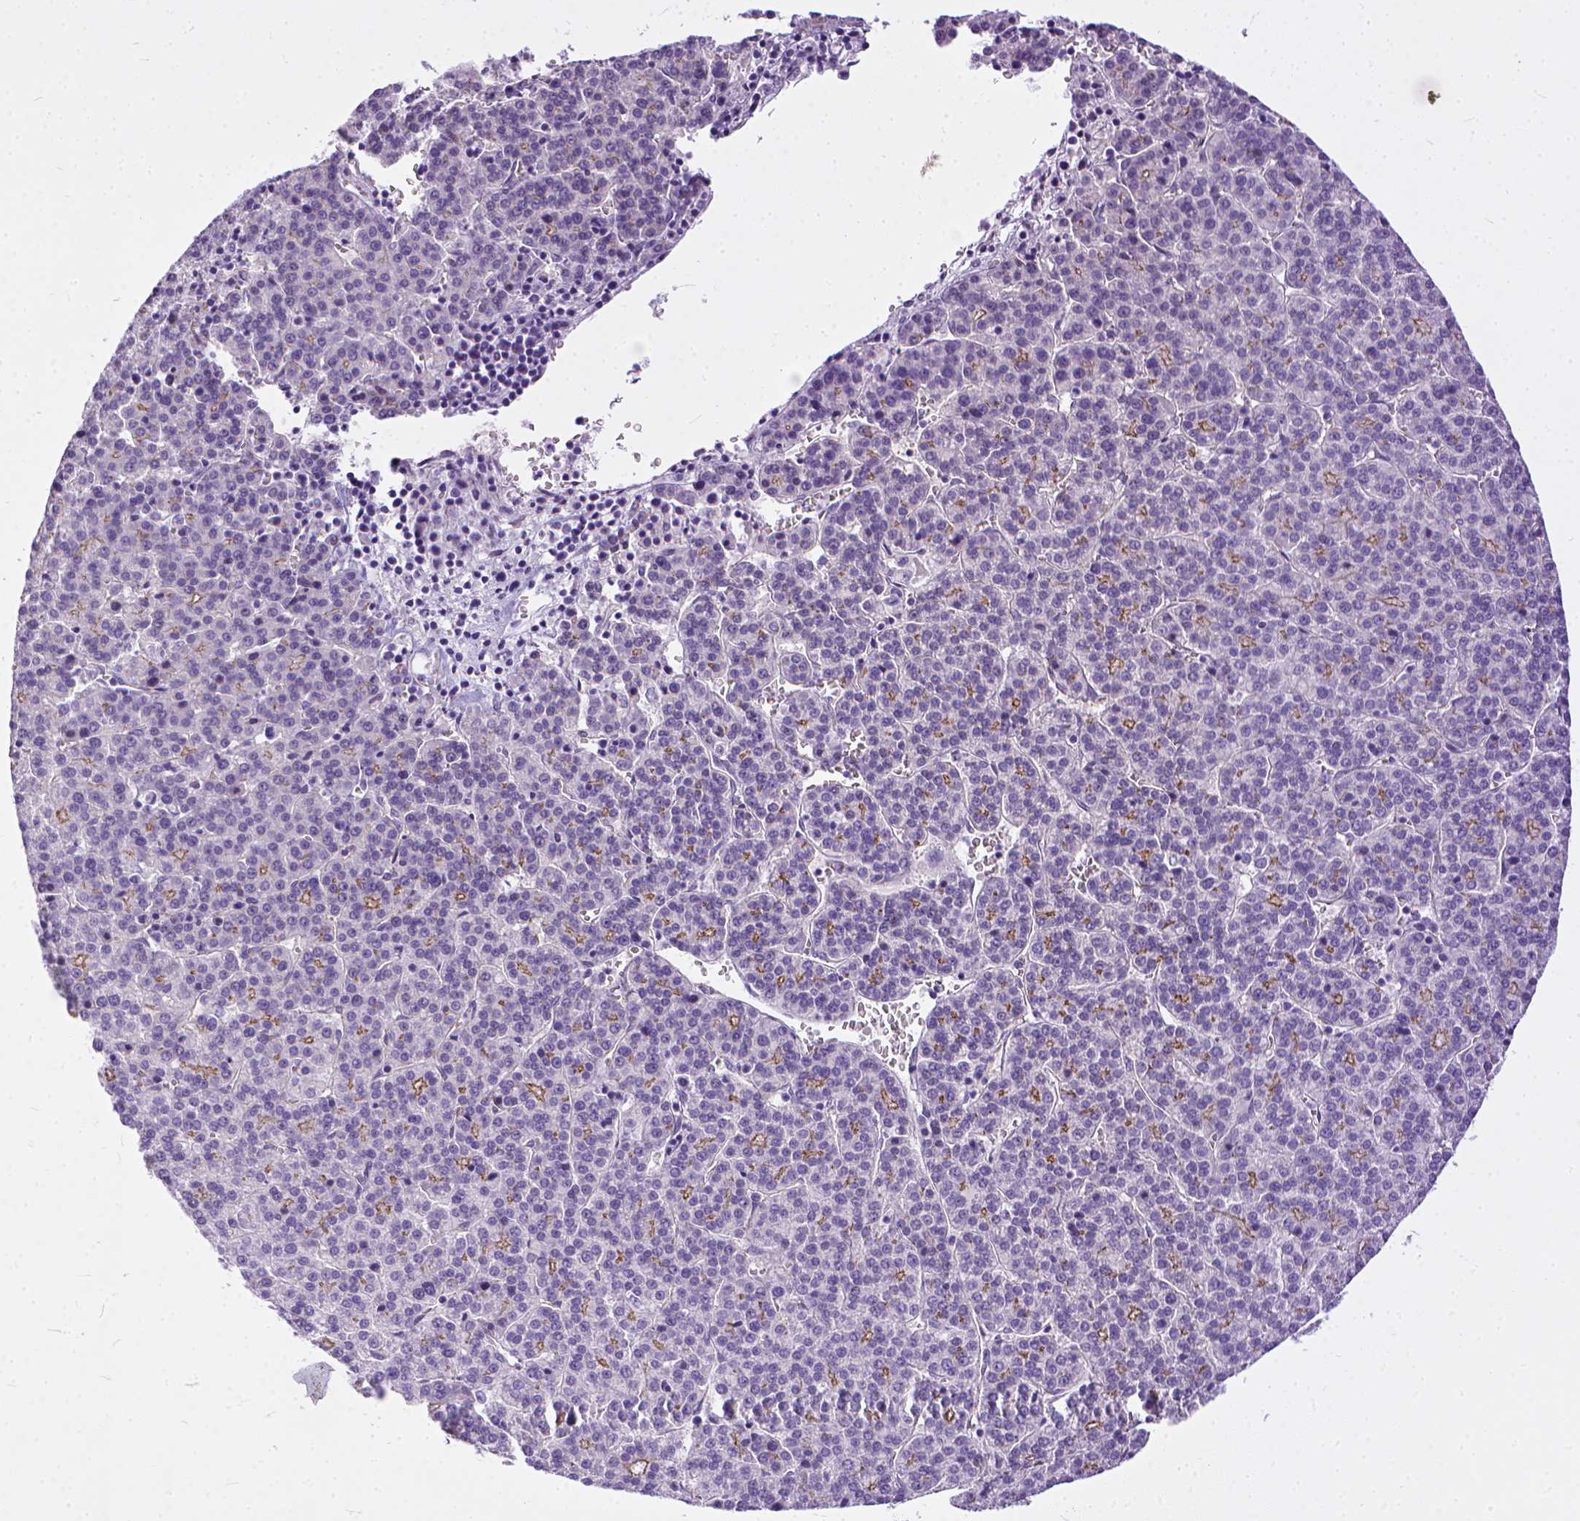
{"staining": {"intensity": "moderate", "quantity": "<25%", "location": "cytoplasmic/membranous"}, "tissue": "liver cancer", "cell_type": "Tumor cells", "image_type": "cancer", "snomed": [{"axis": "morphology", "description": "Carcinoma, Hepatocellular, NOS"}, {"axis": "topography", "description": "Liver"}], "caption": "Hepatocellular carcinoma (liver) tissue shows moderate cytoplasmic/membranous positivity in about <25% of tumor cells", "gene": "ADGRF1", "patient": {"sex": "female", "age": 58}}